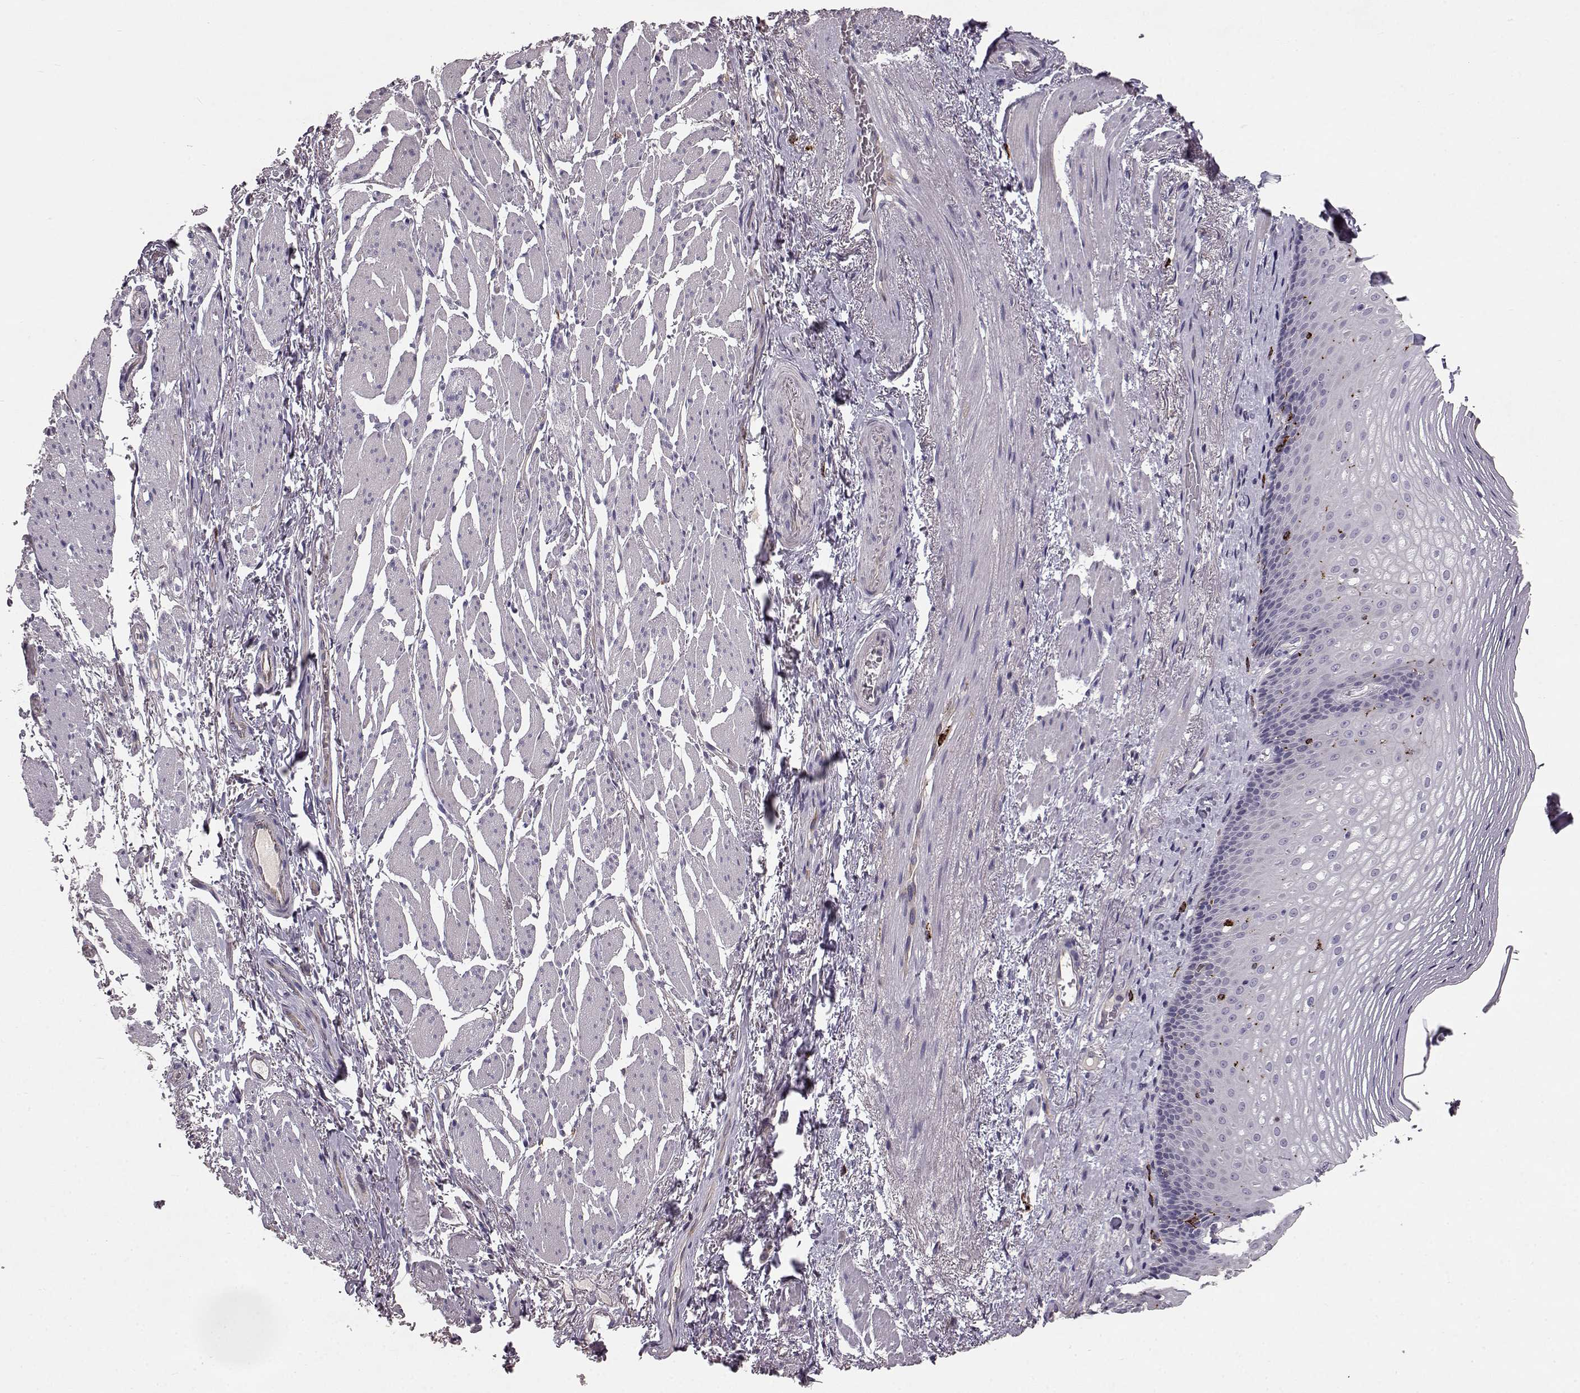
{"staining": {"intensity": "negative", "quantity": "none", "location": "none"}, "tissue": "esophagus", "cell_type": "Squamous epithelial cells", "image_type": "normal", "snomed": [{"axis": "morphology", "description": "Normal tissue, NOS"}, {"axis": "topography", "description": "Esophagus"}], "caption": "This photomicrograph is of normal esophagus stained with immunohistochemistry to label a protein in brown with the nuclei are counter-stained blue. There is no expression in squamous epithelial cells. The staining is performed using DAB (3,3'-diaminobenzidine) brown chromogen with nuclei counter-stained in using hematoxylin.", "gene": "CCNF", "patient": {"sex": "male", "age": 76}}